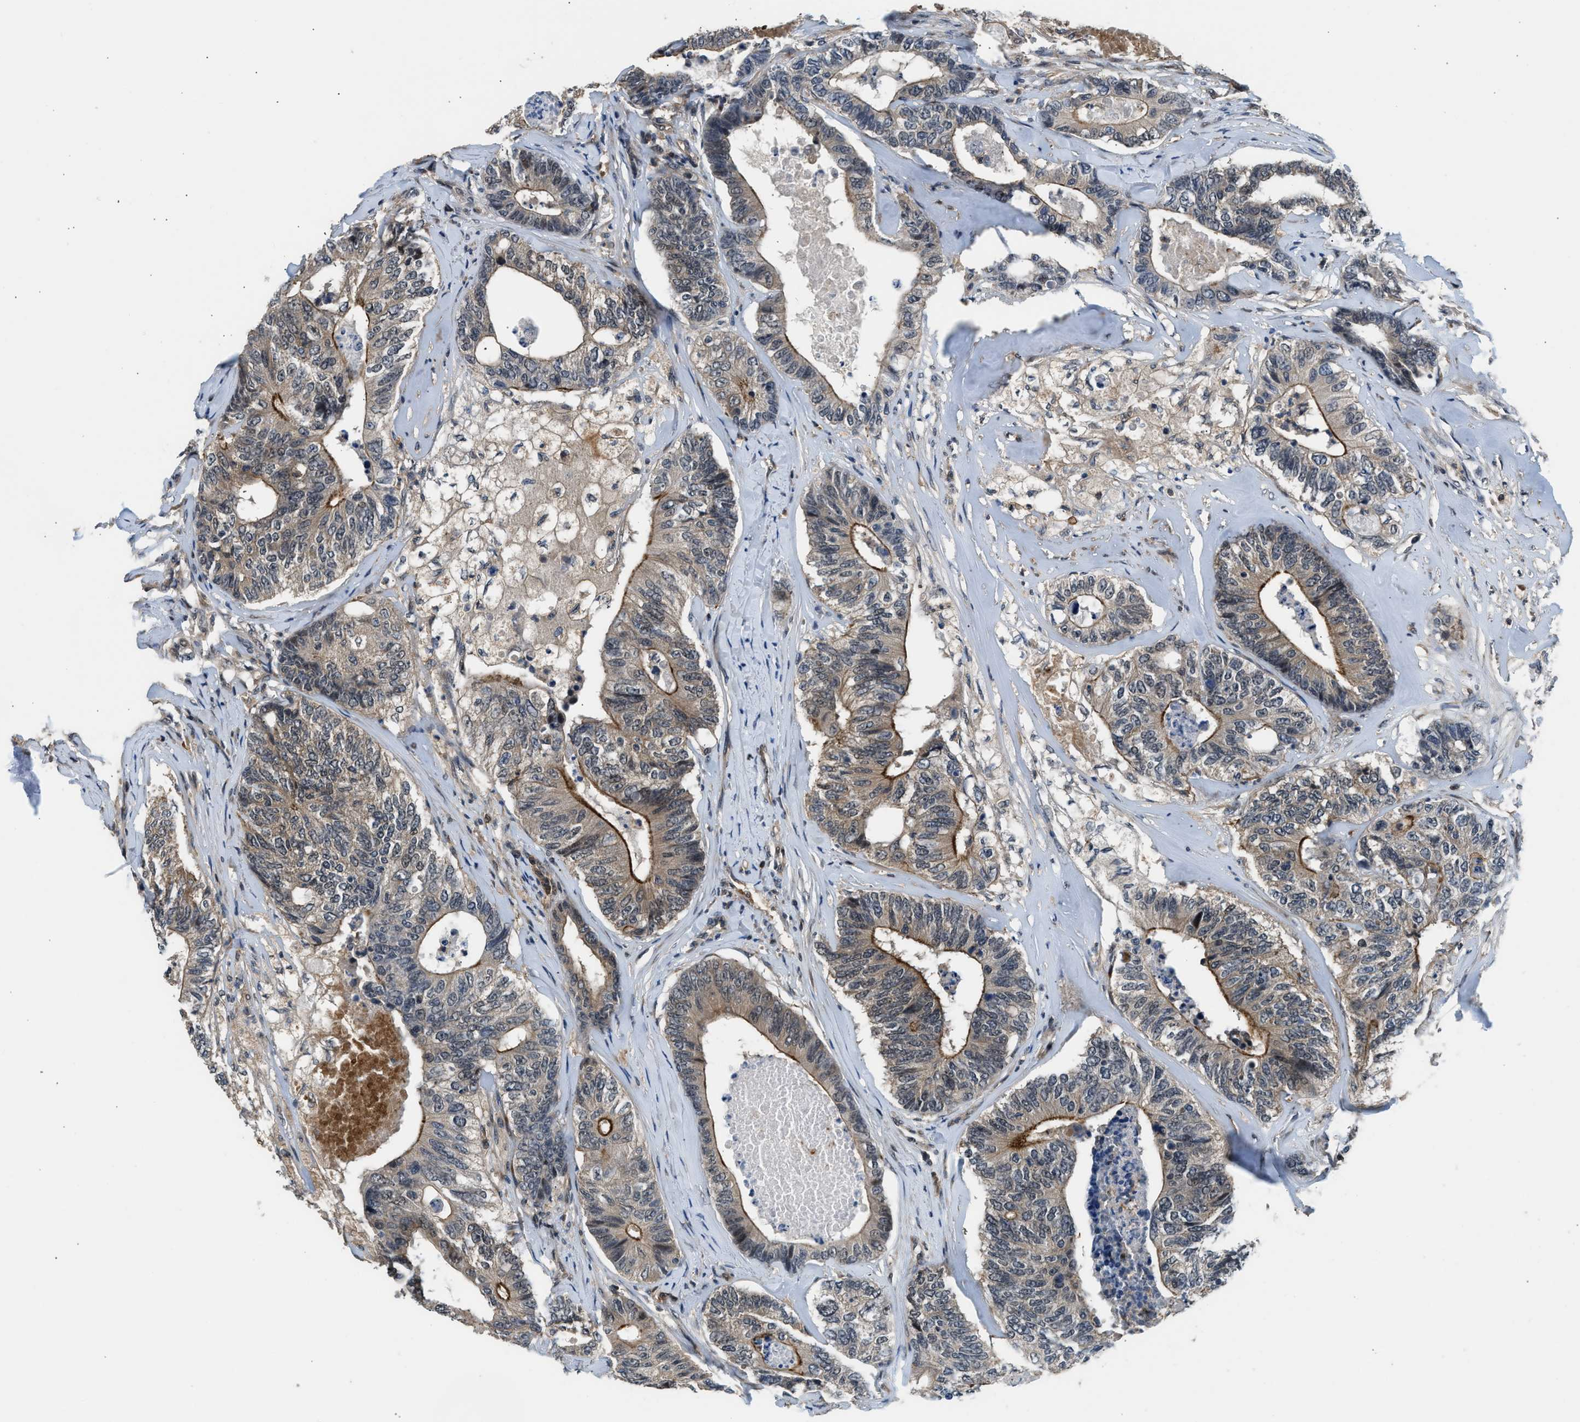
{"staining": {"intensity": "moderate", "quantity": ">75%", "location": "cytoplasmic/membranous"}, "tissue": "colorectal cancer", "cell_type": "Tumor cells", "image_type": "cancer", "snomed": [{"axis": "morphology", "description": "Adenocarcinoma, NOS"}, {"axis": "topography", "description": "Colon"}], "caption": "Brown immunohistochemical staining in human colorectal cancer (adenocarcinoma) reveals moderate cytoplasmic/membranous positivity in approximately >75% of tumor cells. (DAB (3,3'-diaminobenzidine) IHC with brightfield microscopy, high magnification).", "gene": "MTMR1", "patient": {"sex": "female", "age": 67}}